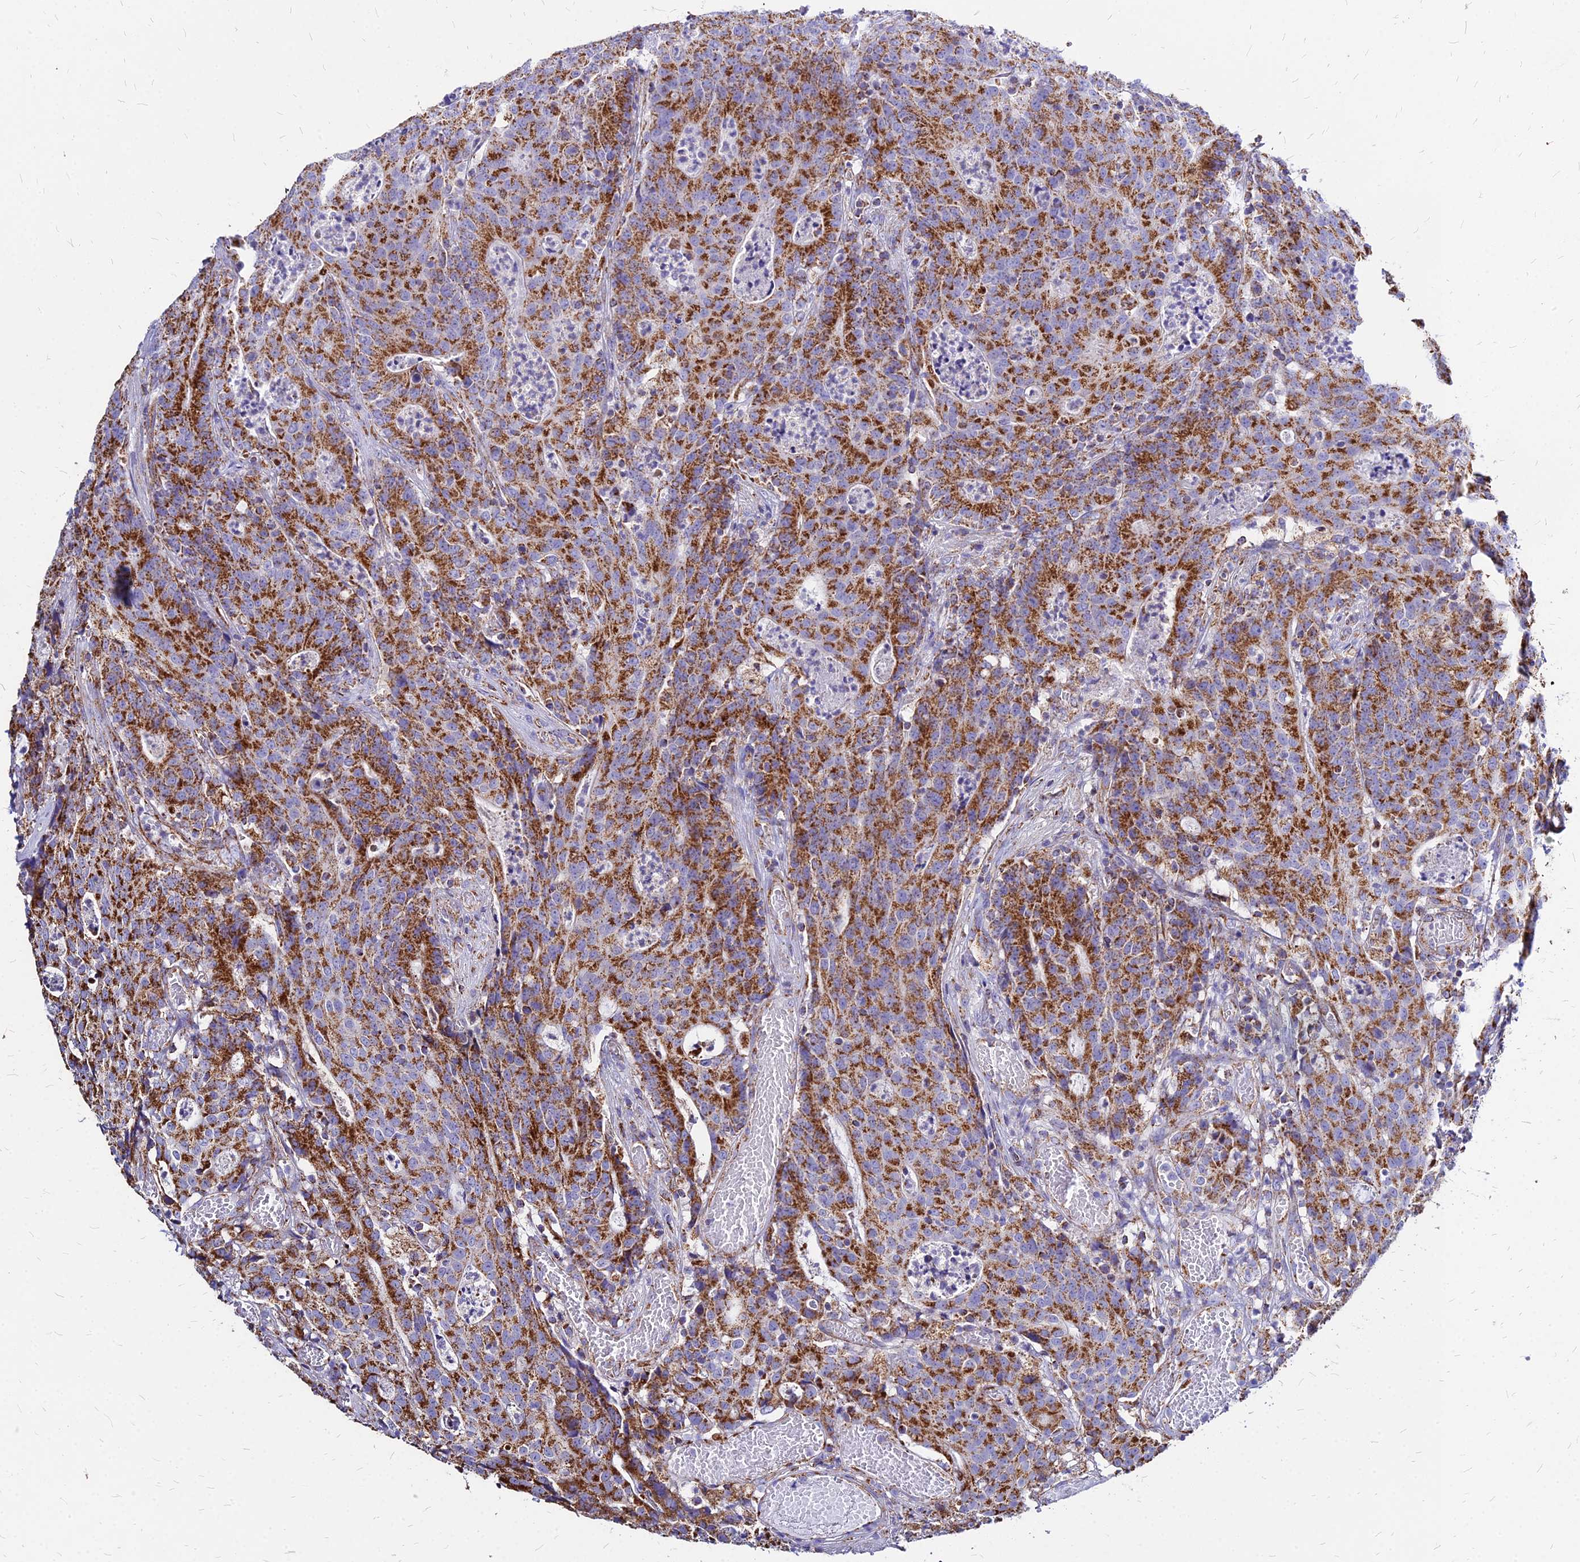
{"staining": {"intensity": "strong", "quantity": ">75%", "location": "cytoplasmic/membranous"}, "tissue": "colorectal cancer", "cell_type": "Tumor cells", "image_type": "cancer", "snomed": [{"axis": "morphology", "description": "Adenocarcinoma, NOS"}, {"axis": "topography", "description": "Colon"}], "caption": "Immunohistochemical staining of adenocarcinoma (colorectal) exhibits strong cytoplasmic/membranous protein expression in approximately >75% of tumor cells.", "gene": "DLD", "patient": {"sex": "male", "age": 83}}